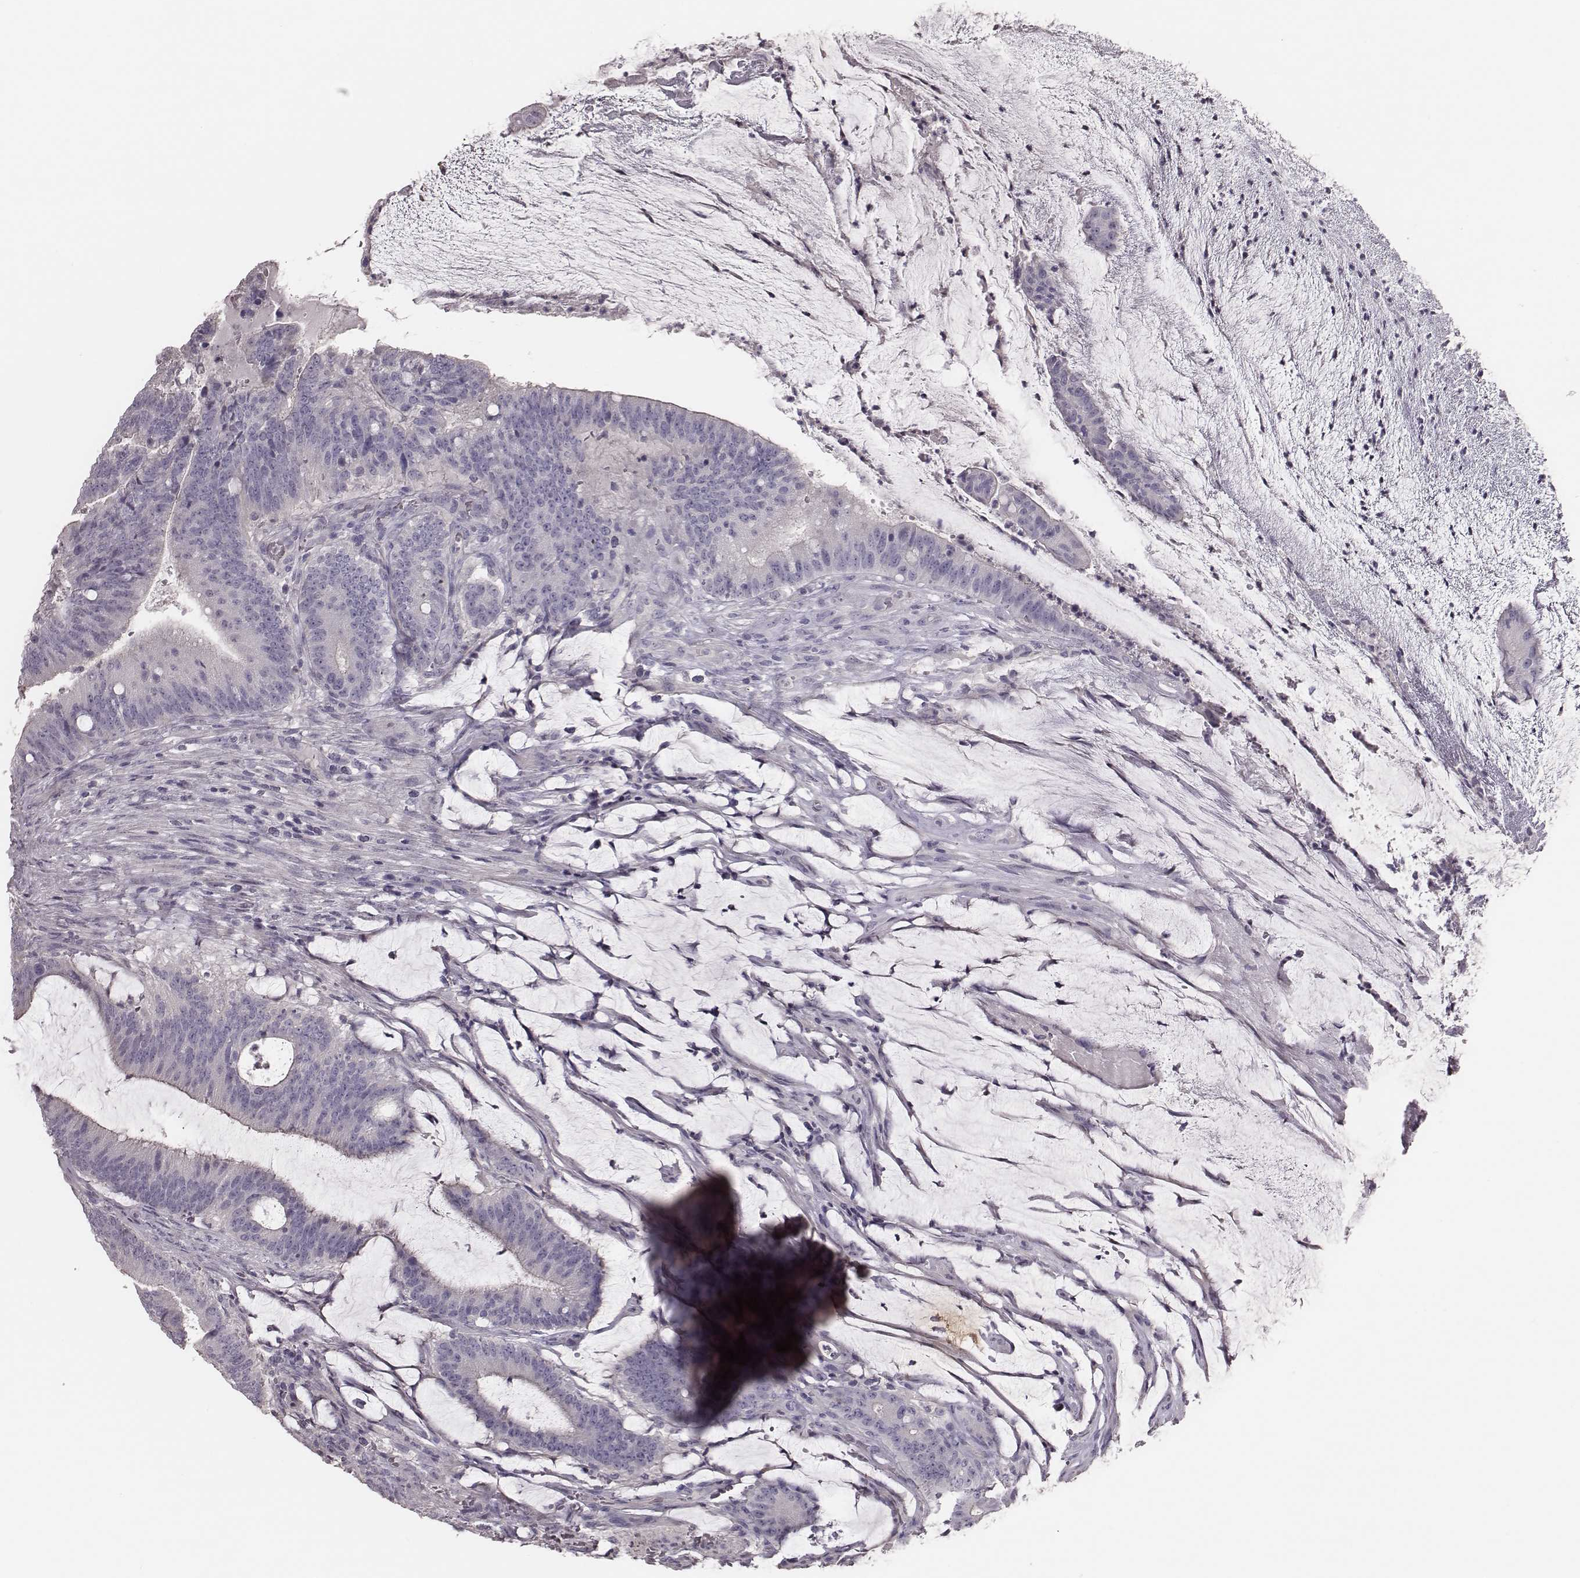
{"staining": {"intensity": "negative", "quantity": "none", "location": "none"}, "tissue": "colorectal cancer", "cell_type": "Tumor cells", "image_type": "cancer", "snomed": [{"axis": "morphology", "description": "Adenocarcinoma, NOS"}, {"axis": "topography", "description": "Colon"}], "caption": "This is an immunohistochemistry (IHC) micrograph of colorectal cancer (adenocarcinoma). There is no staining in tumor cells.", "gene": "P2RY10", "patient": {"sex": "female", "age": 43}}